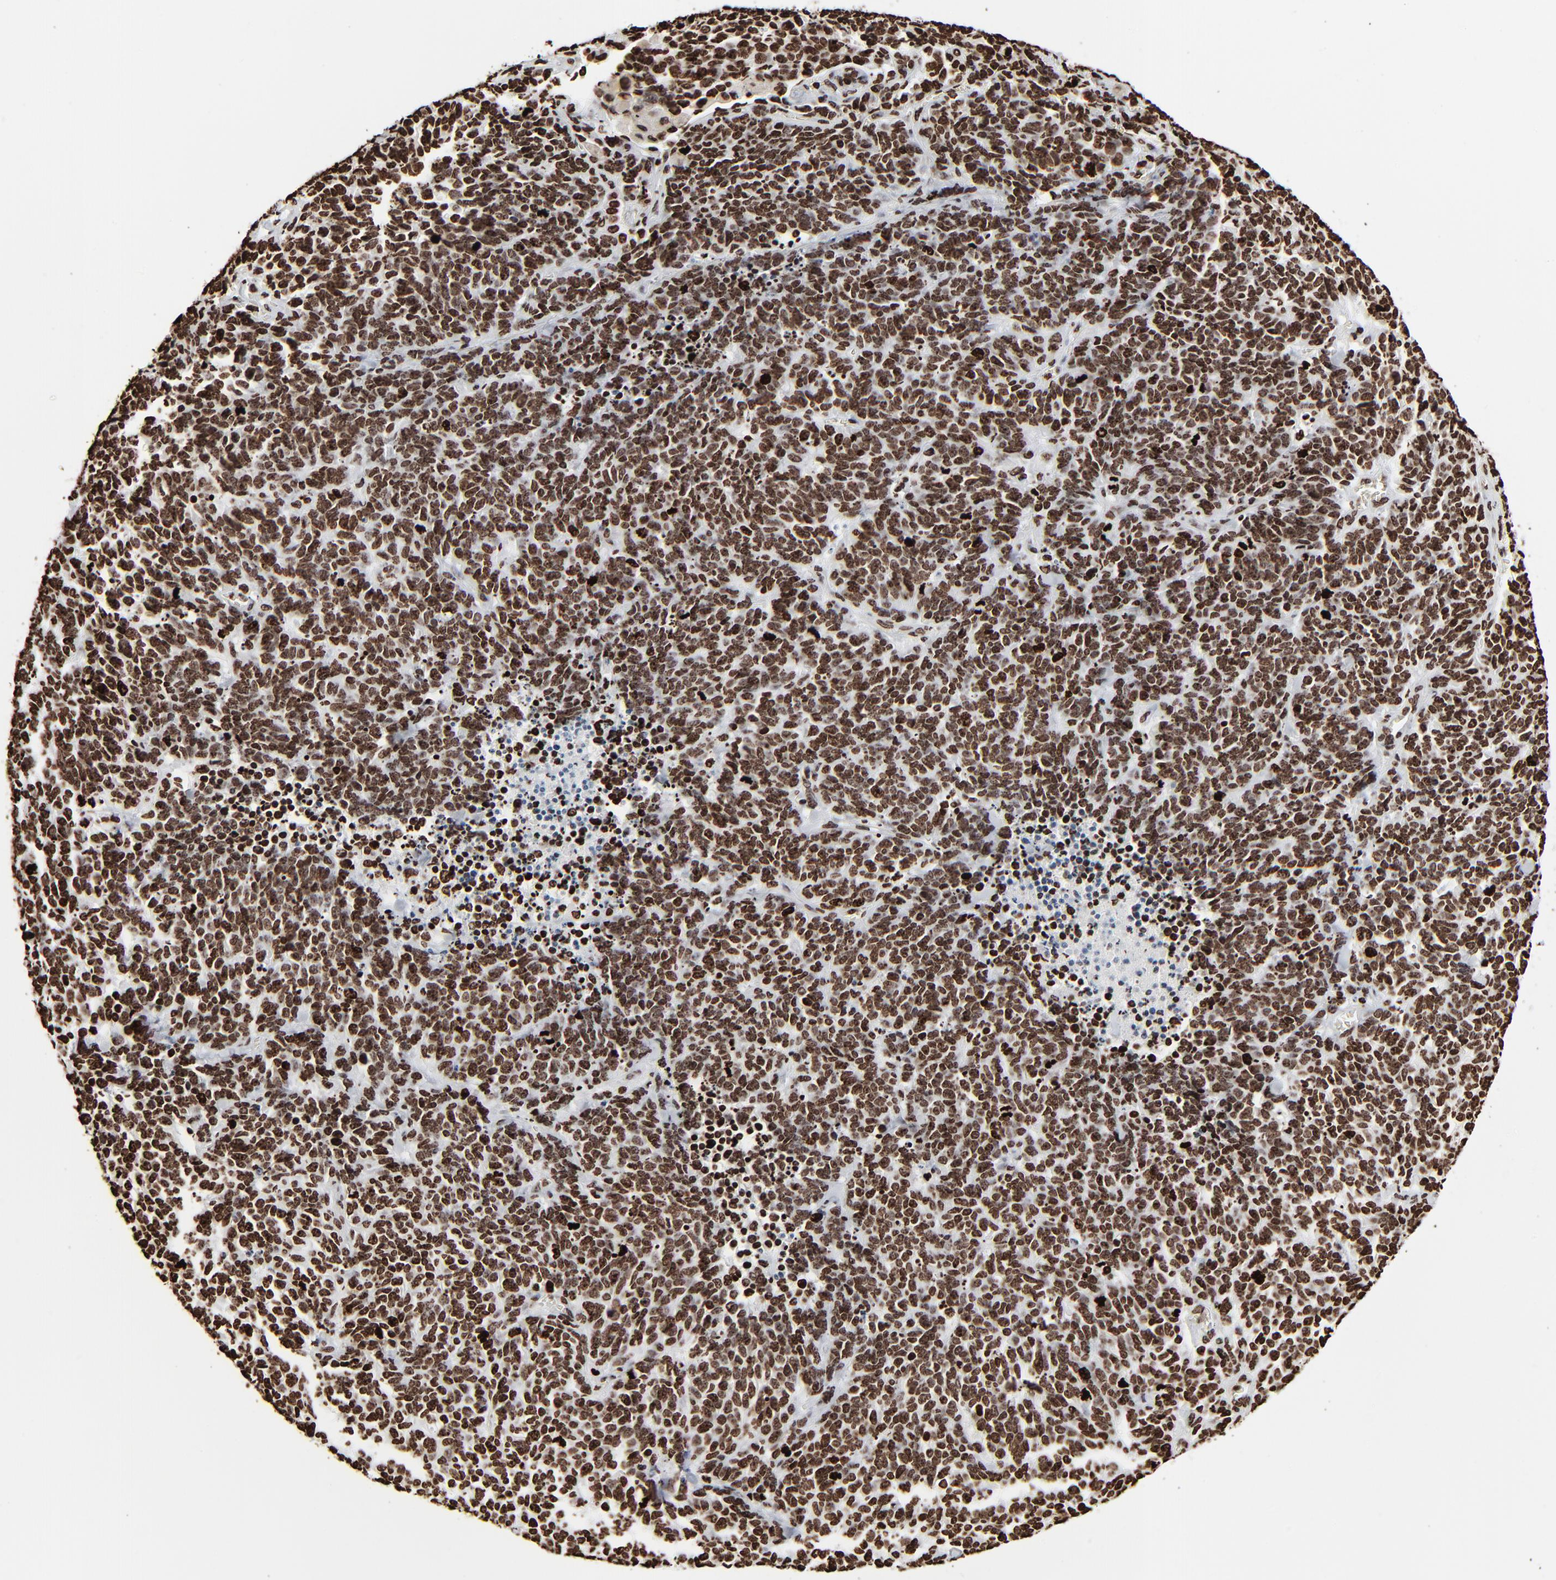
{"staining": {"intensity": "strong", "quantity": ">75%", "location": "nuclear"}, "tissue": "lung cancer", "cell_type": "Tumor cells", "image_type": "cancer", "snomed": [{"axis": "morphology", "description": "Neoplasm, malignant, NOS"}, {"axis": "topography", "description": "Lung"}], "caption": "Lung malignant neoplasm tissue reveals strong nuclear staining in about >75% of tumor cells", "gene": "H3-4", "patient": {"sex": "female", "age": 58}}